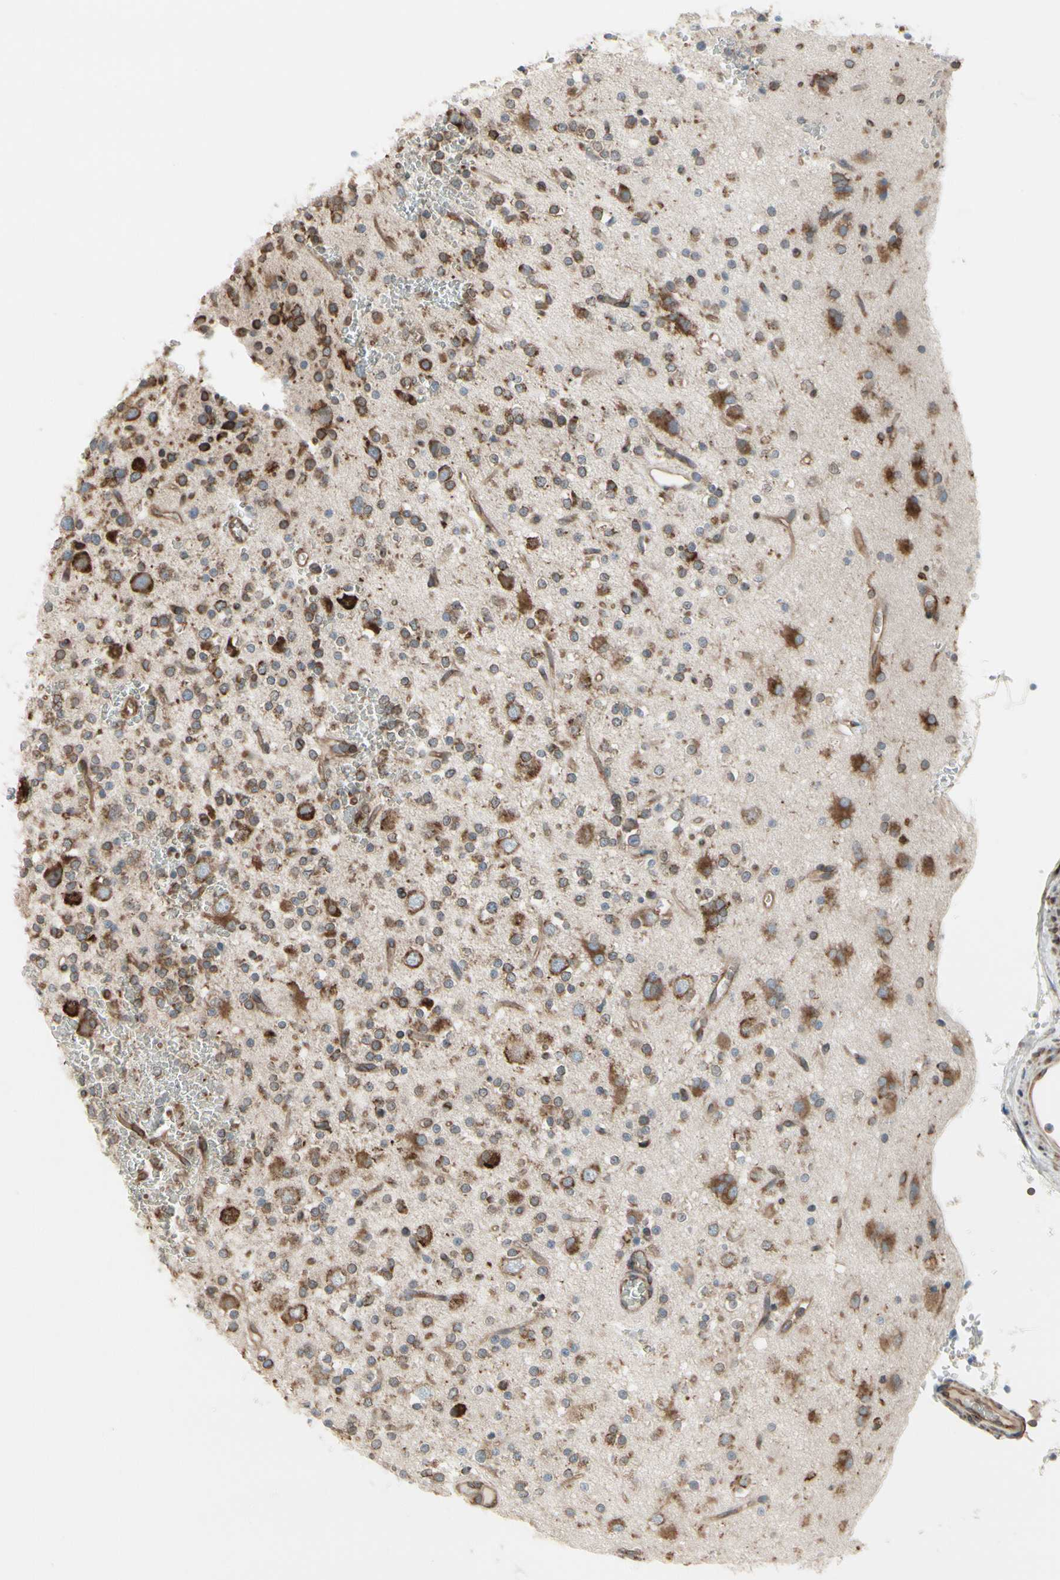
{"staining": {"intensity": "moderate", "quantity": ">75%", "location": "cytoplasmic/membranous"}, "tissue": "glioma", "cell_type": "Tumor cells", "image_type": "cancer", "snomed": [{"axis": "morphology", "description": "Glioma, malignant, High grade"}, {"axis": "topography", "description": "Brain"}], "caption": "Glioma stained with DAB immunohistochemistry (IHC) reveals medium levels of moderate cytoplasmic/membranous staining in about >75% of tumor cells.", "gene": "FNDC3A", "patient": {"sex": "male", "age": 47}}